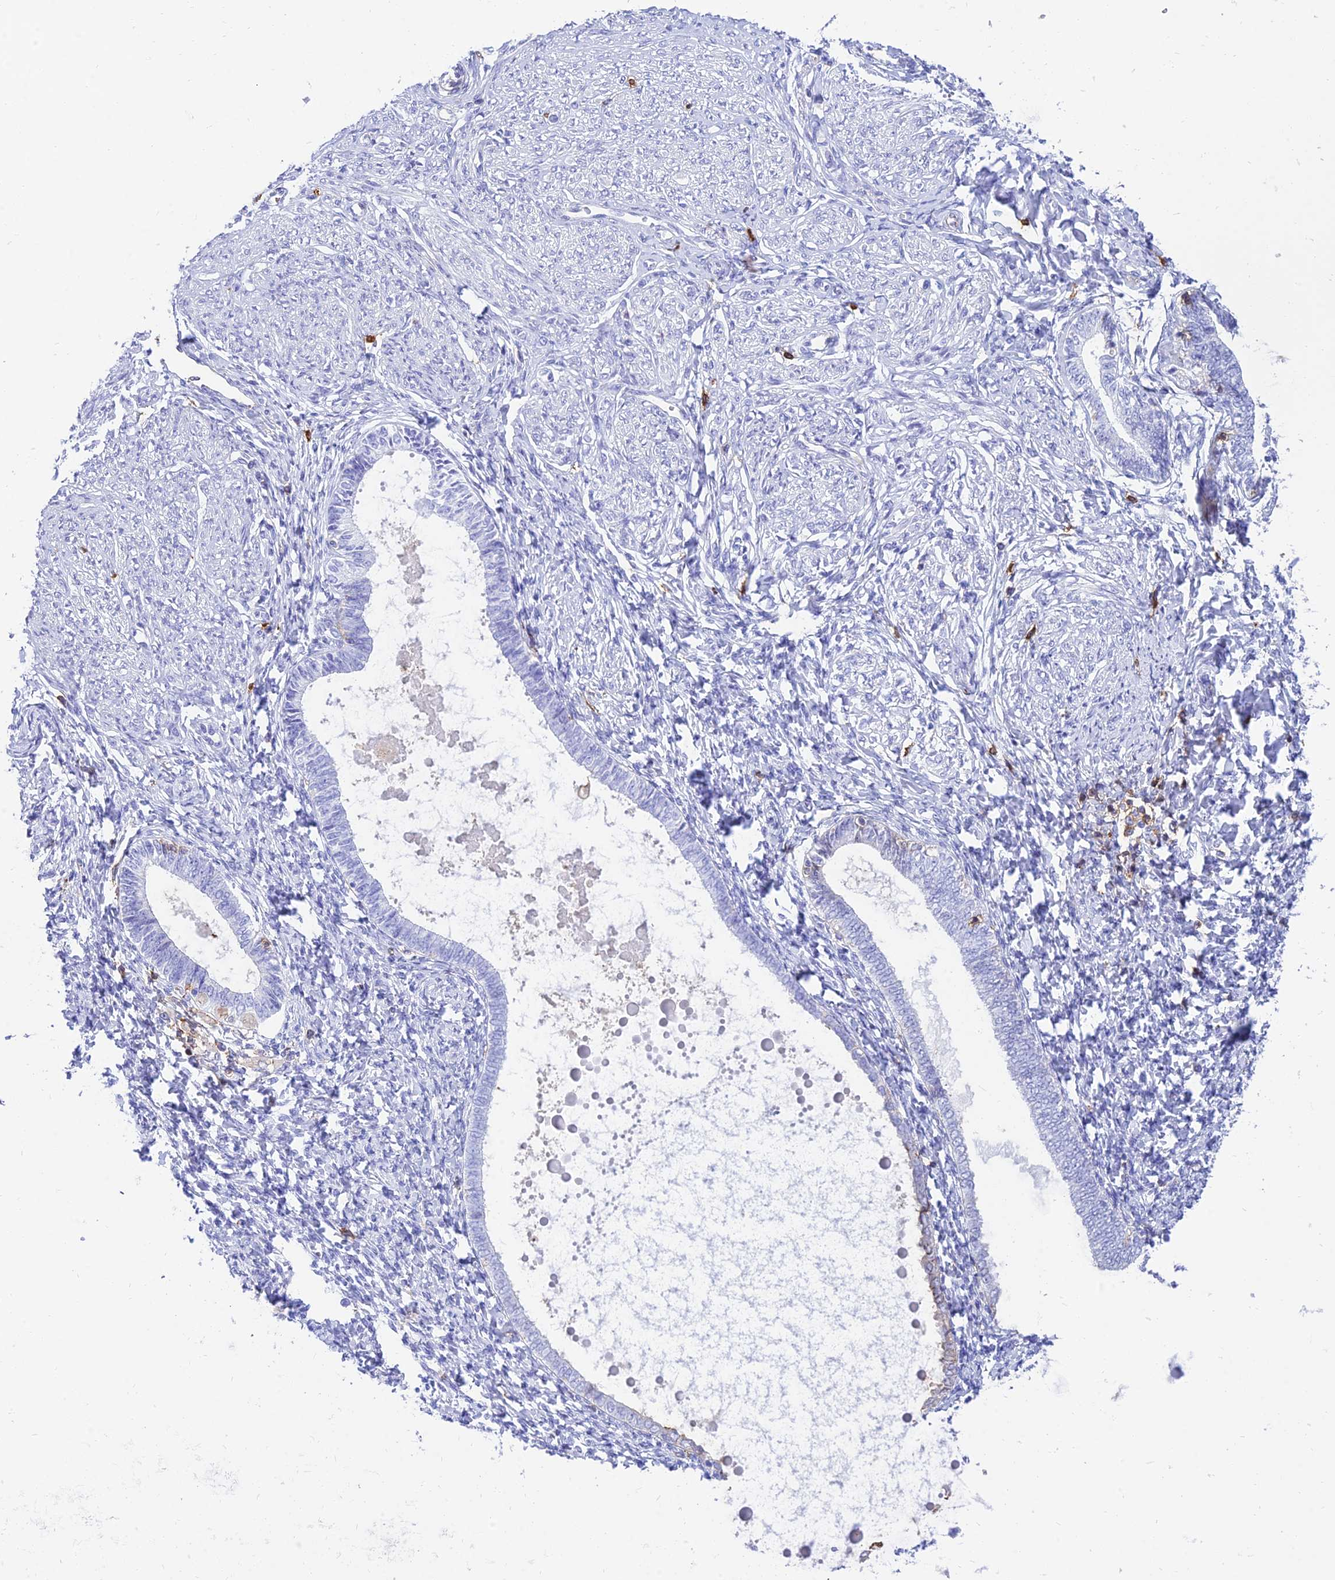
{"staining": {"intensity": "negative", "quantity": "none", "location": "none"}, "tissue": "endometrium", "cell_type": "Cells in endometrial stroma", "image_type": "normal", "snomed": [{"axis": "morphology", "description": "Normal tissue, NOS"}, {"axis": "topography", "description": "Endometrium"}], "caption": "A photomicrograph of human endometrium is negative for staining in cells in endometrial stroma. (Brightfield microscopy of DAB (3,3'-diaminobenzidine) IHC at high magnification).", "gene": "SREK1IP1", "patient": {"sex": "female", "age": 72}}